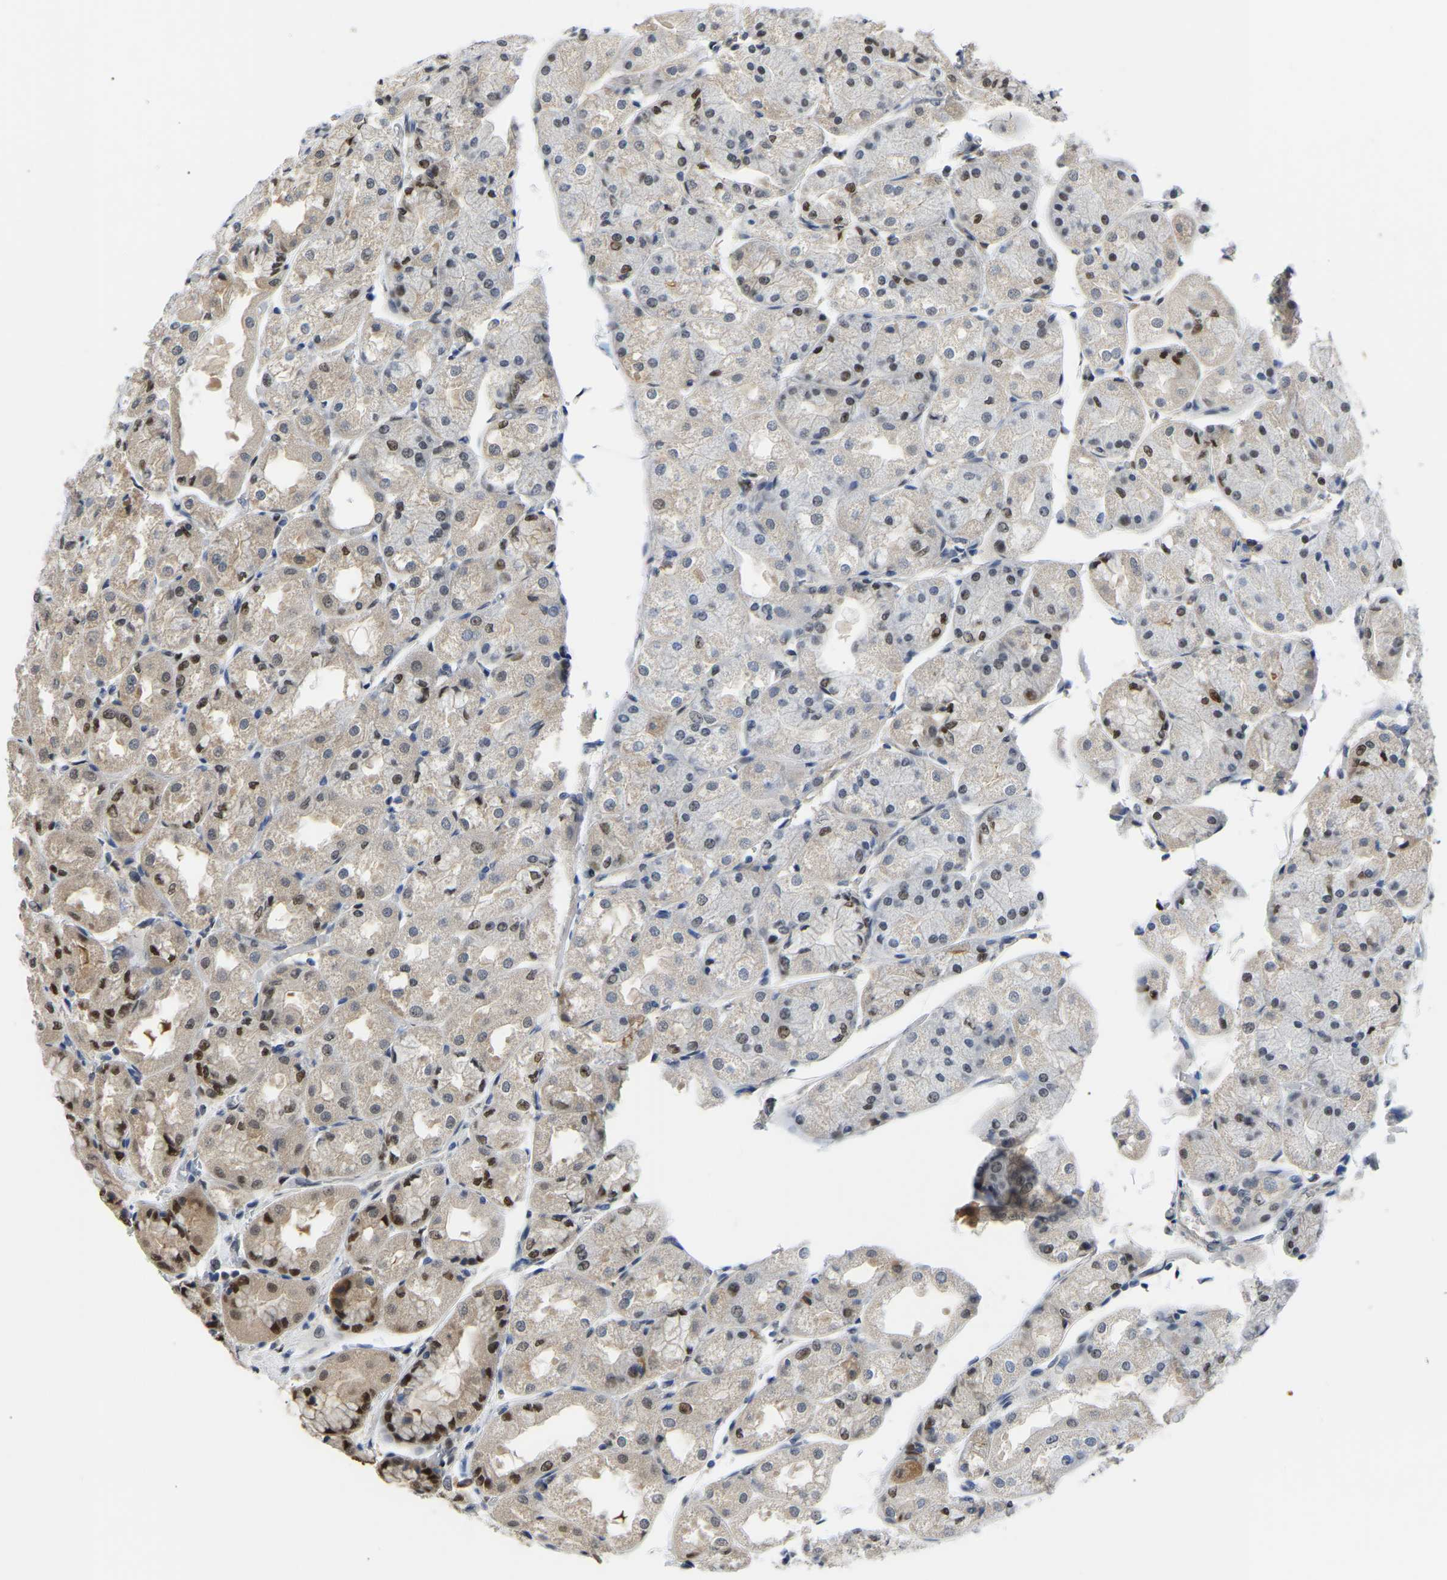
{"staining": {"intensity": "strong", "quantity": "25%-75%", "location": "nuclear"}, "tissue": "stomach", "cell_type": "Glandular cells", "image_type": "normal", "snomed": [{"axis": "morphology", "description": "Normal tissue, NOS"}, {"axis": "topography", "description": "Stomach, upper"}], "caption": "Immunohistochemical staining of normal human stomach displays high levels of strong nuclear positivity in approximately 25%-75% of glandular cells.", "gene": "KLRG2", "patient": {"sex": "male", "age": 72}}